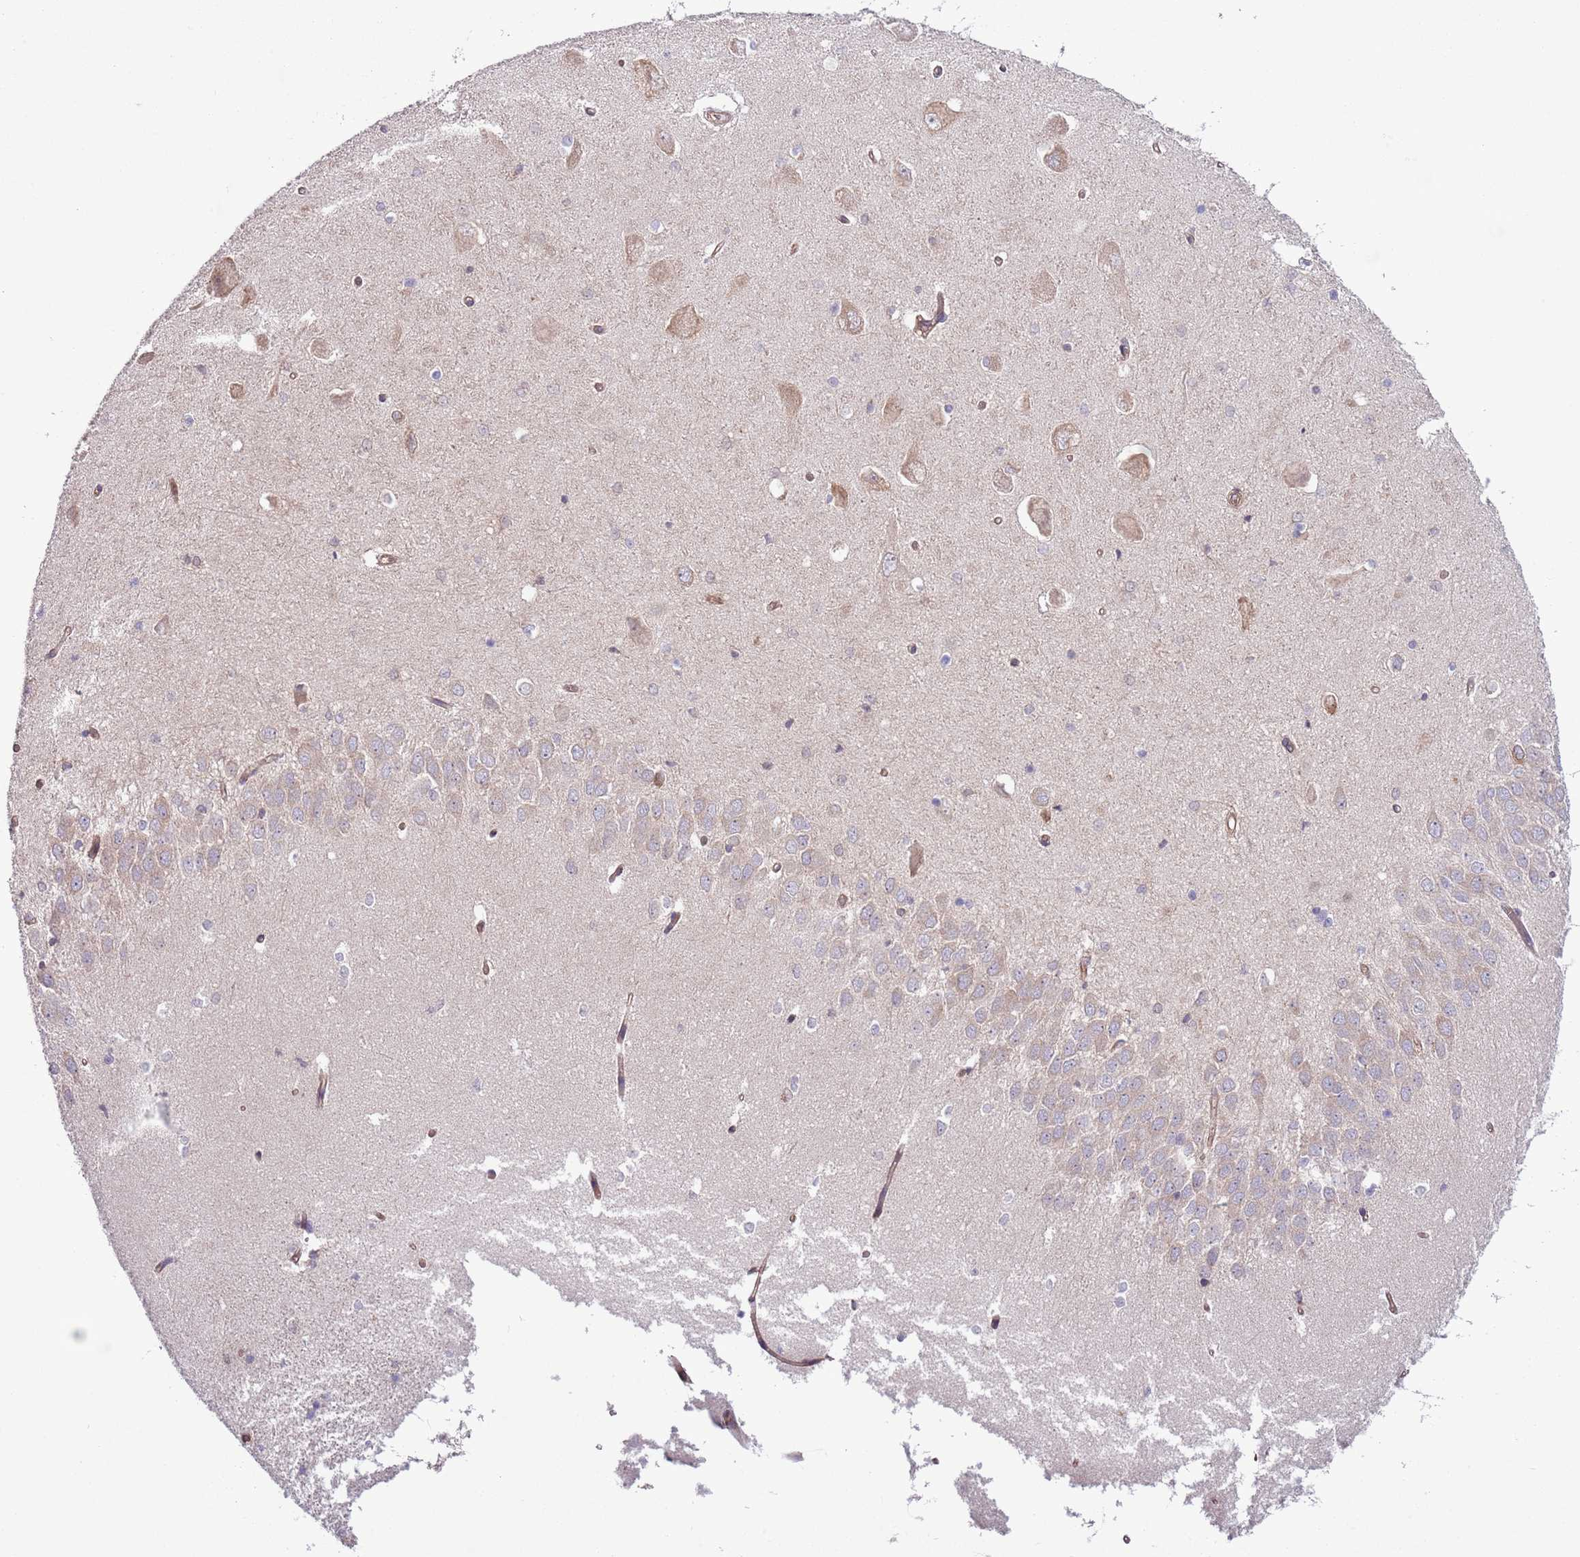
{"staining": {"intensity": "weak", "quantity": "<25%", "location": "cytoplasmic/membranous"}, "tissue": "hippocampus", "cell_type": "Glial cells", "image_type": "normal", "snomed": [{"axis": "morphology", "description": "Normal tissue, NOS"}, {"axis": "topography", "description": "Hippocampus"}], "caption": "This is a photomicrograph of IHC staining of normal hippocampus, which shows no expression in glial cells.", "gene": "LPIN2", "patient": {"sex": "male", "age": 45}}